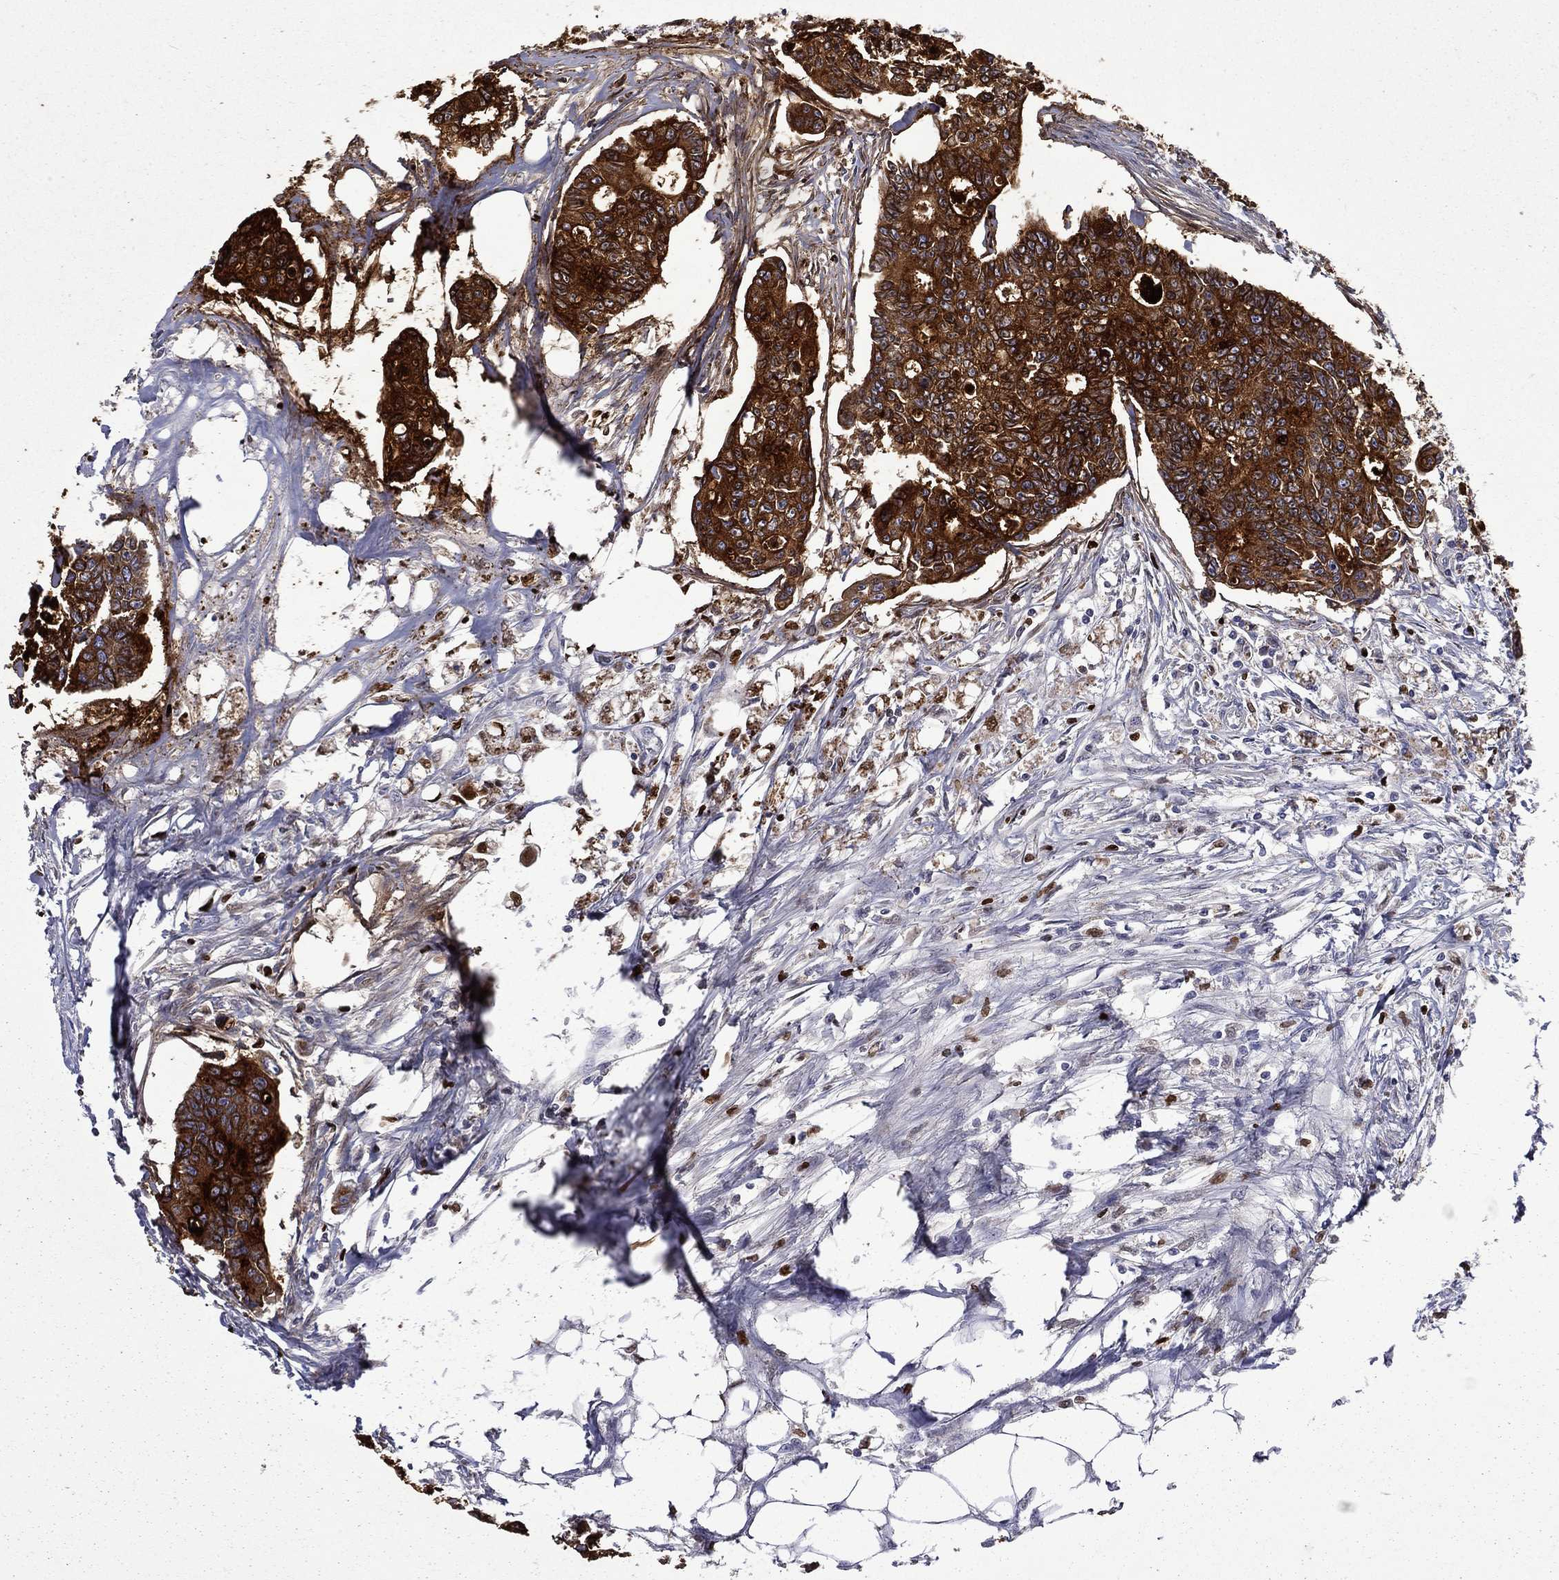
{"staining": {"intensity": "strong", "quantity": ">75%", "location": "cytoplasmic/membranous"}, "tissue": "colorectal cancer", "cell_type": "Tumor cells", "image_type": "cancer", "snomed": [{"axis": "morphology", "description": "Adenocarcinoma, NOS"}, {"axis": "topography", "description": "Colon"}], "caption": "Protein expression by immunohistochemistry displays strong cytoplasmic/membranous positivity in approximately >75% of tumor cells in colorectal cancer. The protein is shown in brown color, while the nuclei are stained blue.", "gene": "CEACAM7", "patient": {"sex": "male", "age": 70}}